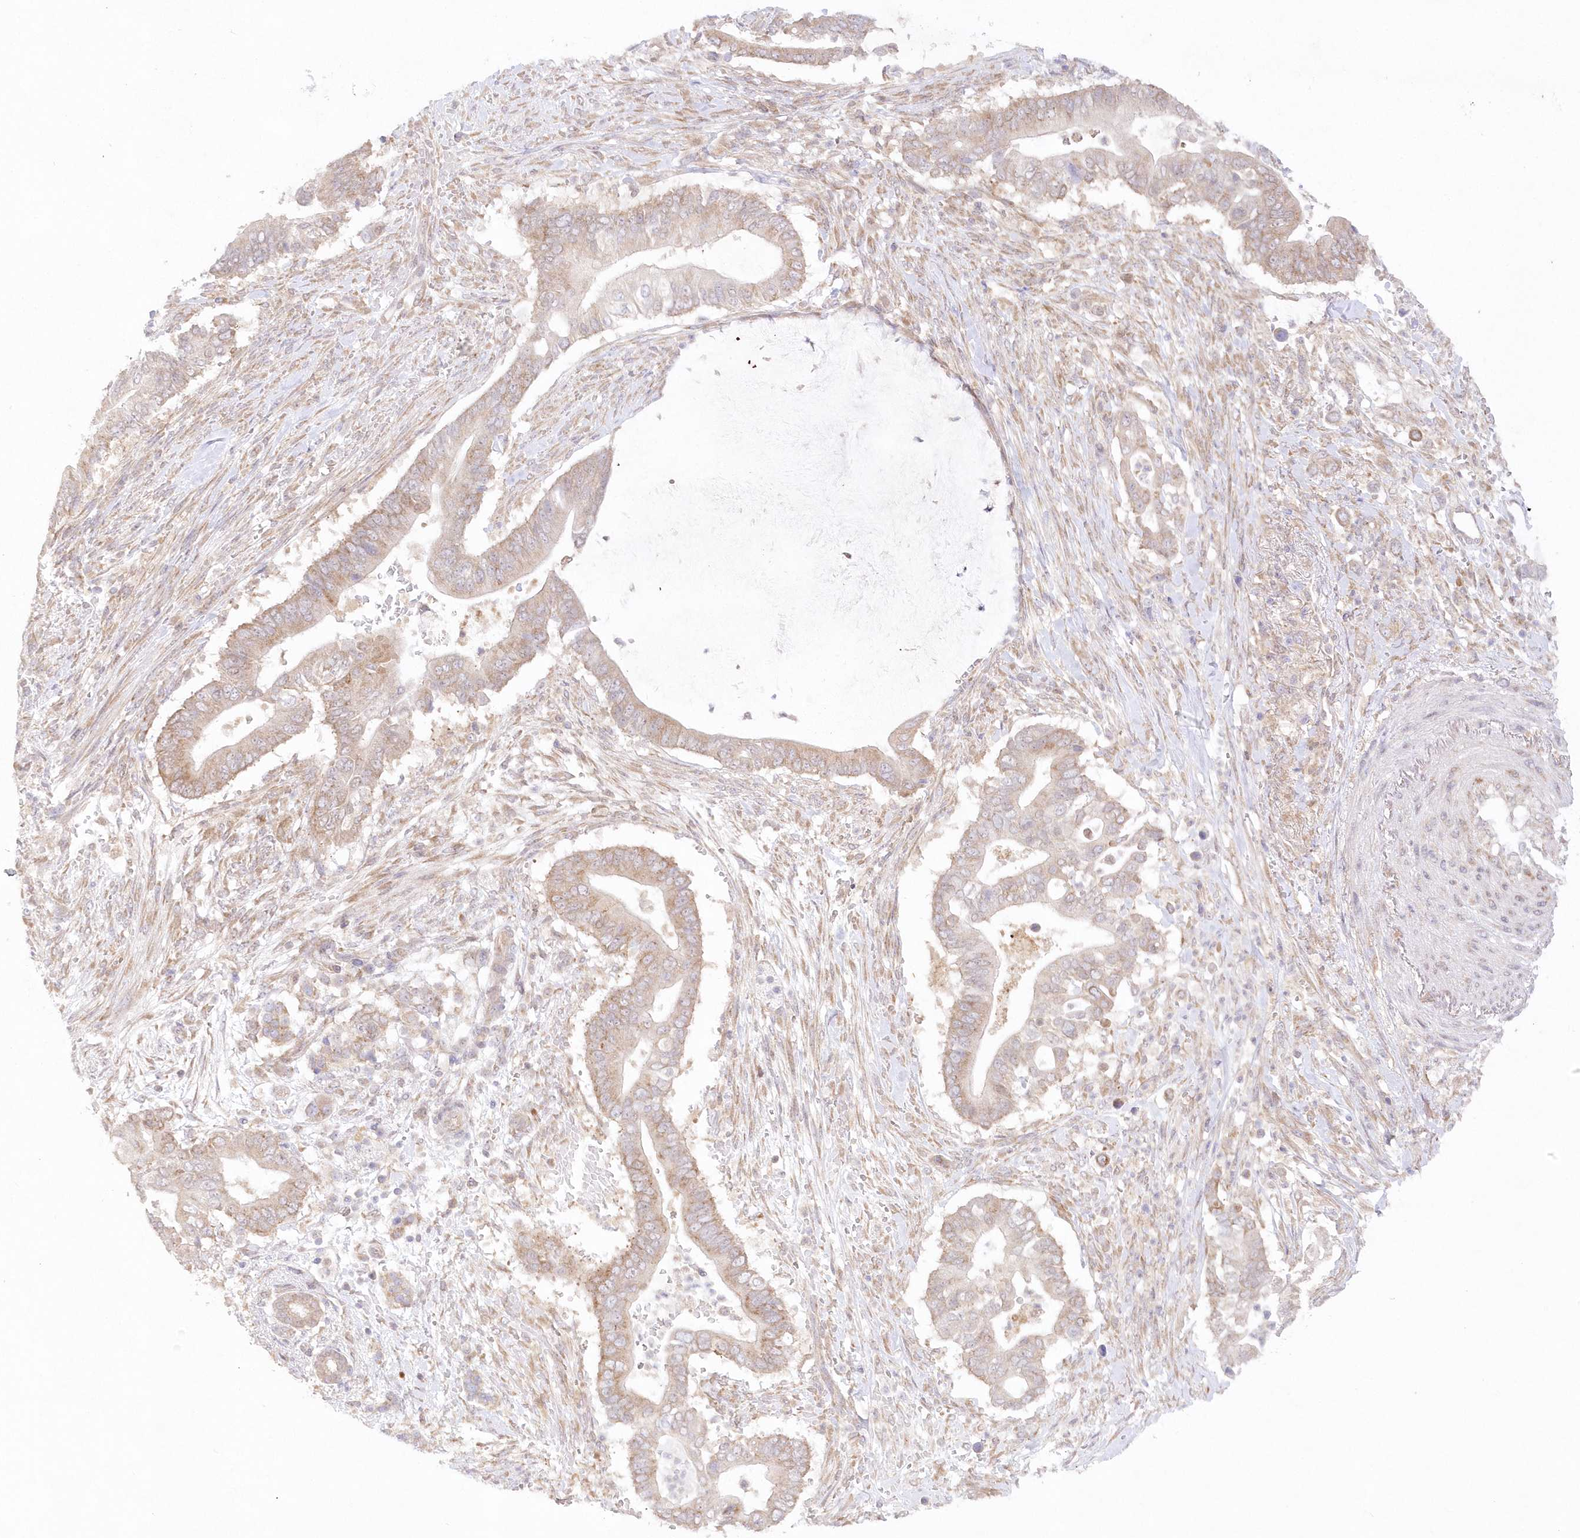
{"staining": {"intensity": "moderate", "quantity": "25%-75%", "location": "cytoplasmic/membranous"}, "tissue": "pancreatic cancer", "cell_type": "Tumor cells", "image_type": "cancer", "snomed": [{"axis": "morphology", "description": "Adenocarcinoma, NOS"}, {"axis": "topography", "description": "Pancreas"}], "caption": "Protein expression by IHC demonstrates moderate cytoplasmic/membranous expression in about 25%-75% of tumor cells in adenocarcinoma (pancreatic).", "gene": "RNPEP", "patient": {"sex": "male", "age": 68}}